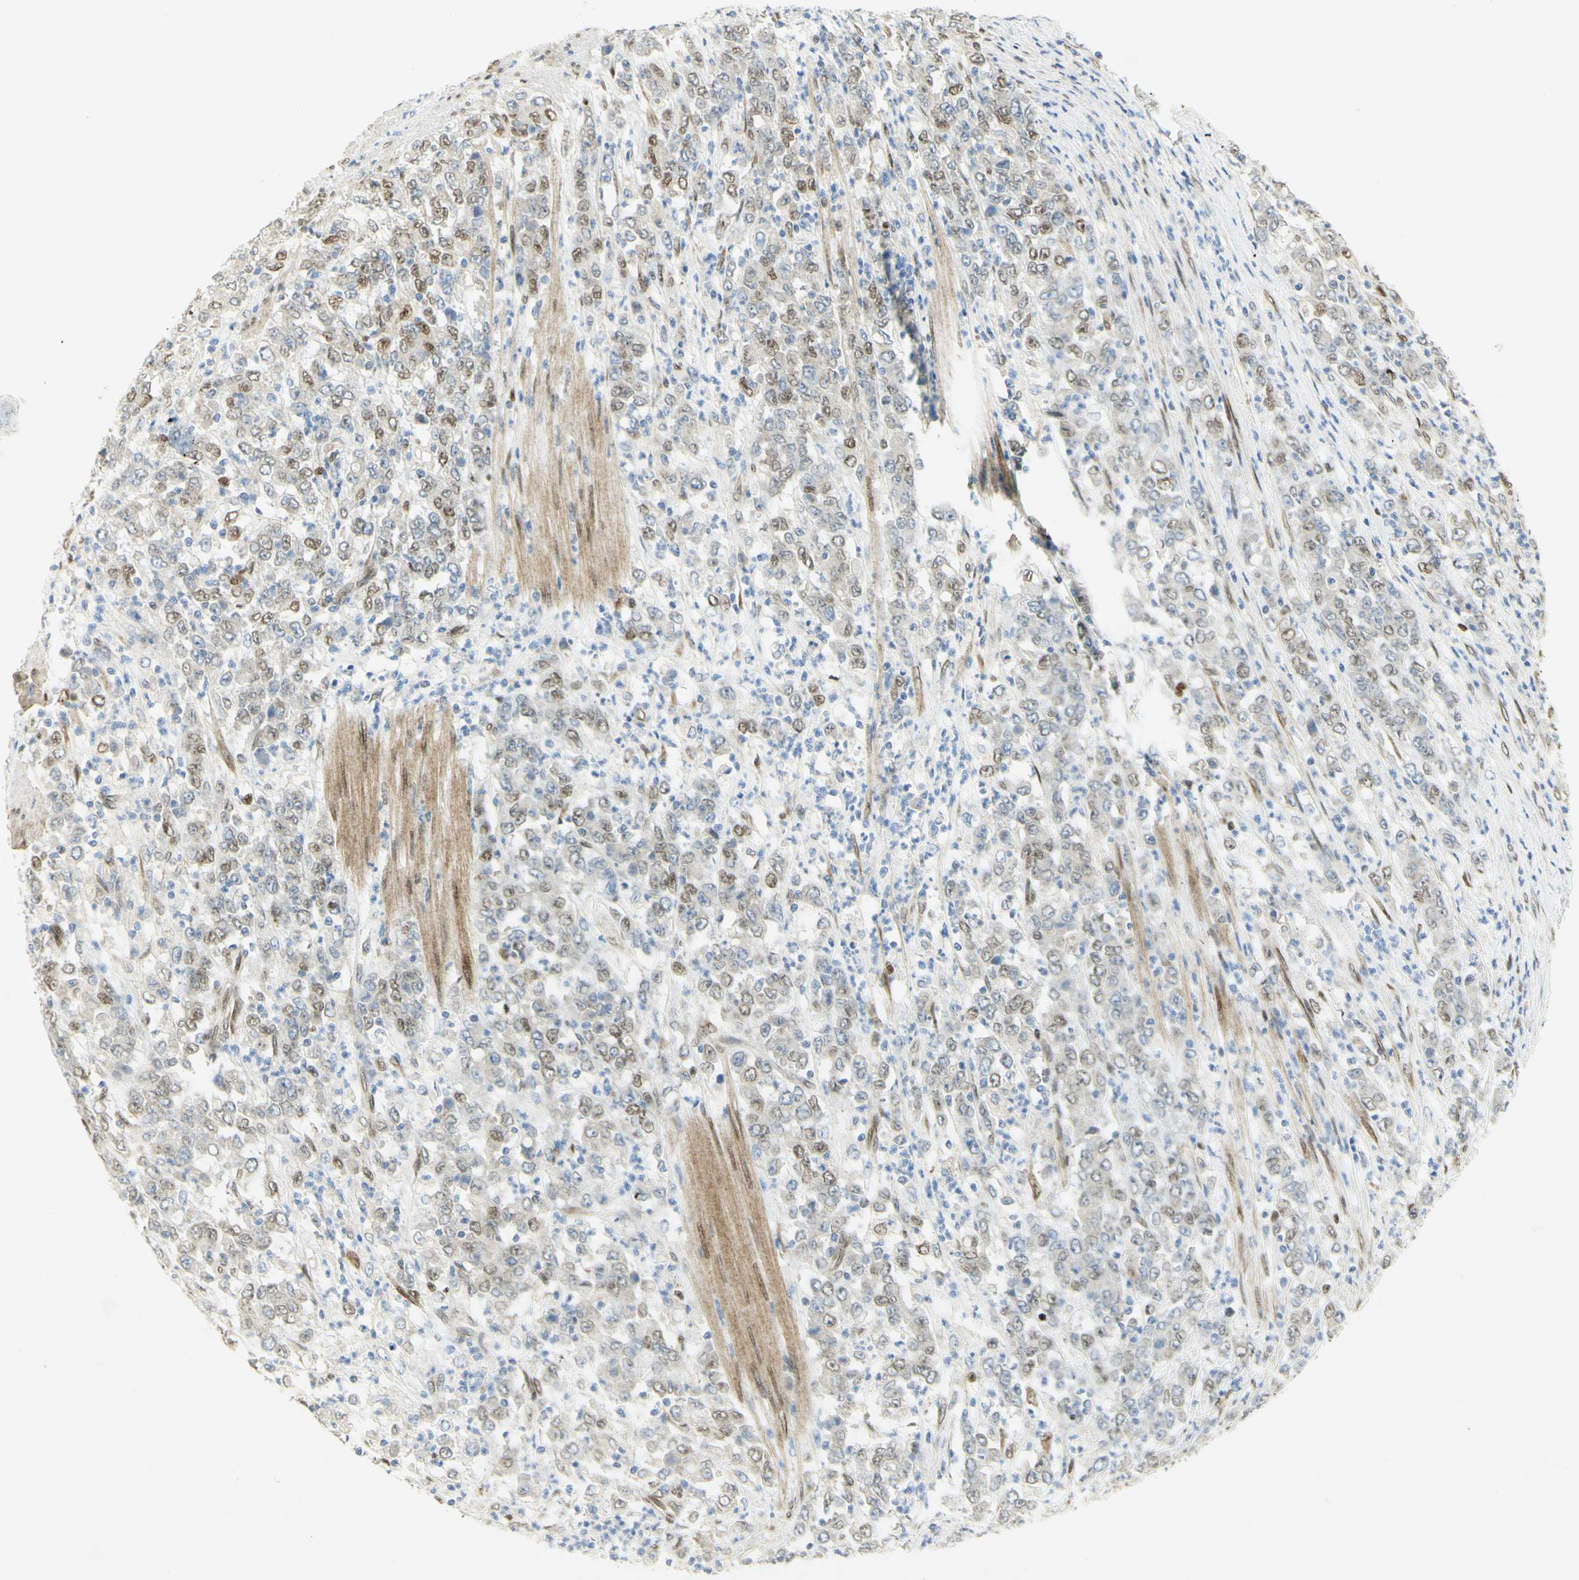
{"staining": {"intensity": "moderate", "quantity": "25%-75%", "location": "nuclear"}, "tissue": "stomach cancer", "cell_type": "Tumor cells", "image_type": "cancer", "snomed": [{"axis": "morphology", "description": "Adenocarcinoma, NOS"}, {"axis": "topography", "description": "Stomach, lower"}], "caption": "Stomach adenocarcinoma stained with DAB (3,3'-diaminobenzidine) immunohistochemistry shows medium levels of moderate nuclear staining in approximately 25%-75% of tumor cells. The protein is shown in brown color, while the nuclei are stained blue.", "gene": "E2F1", "patient": {"sex": "female", "age": 71}}